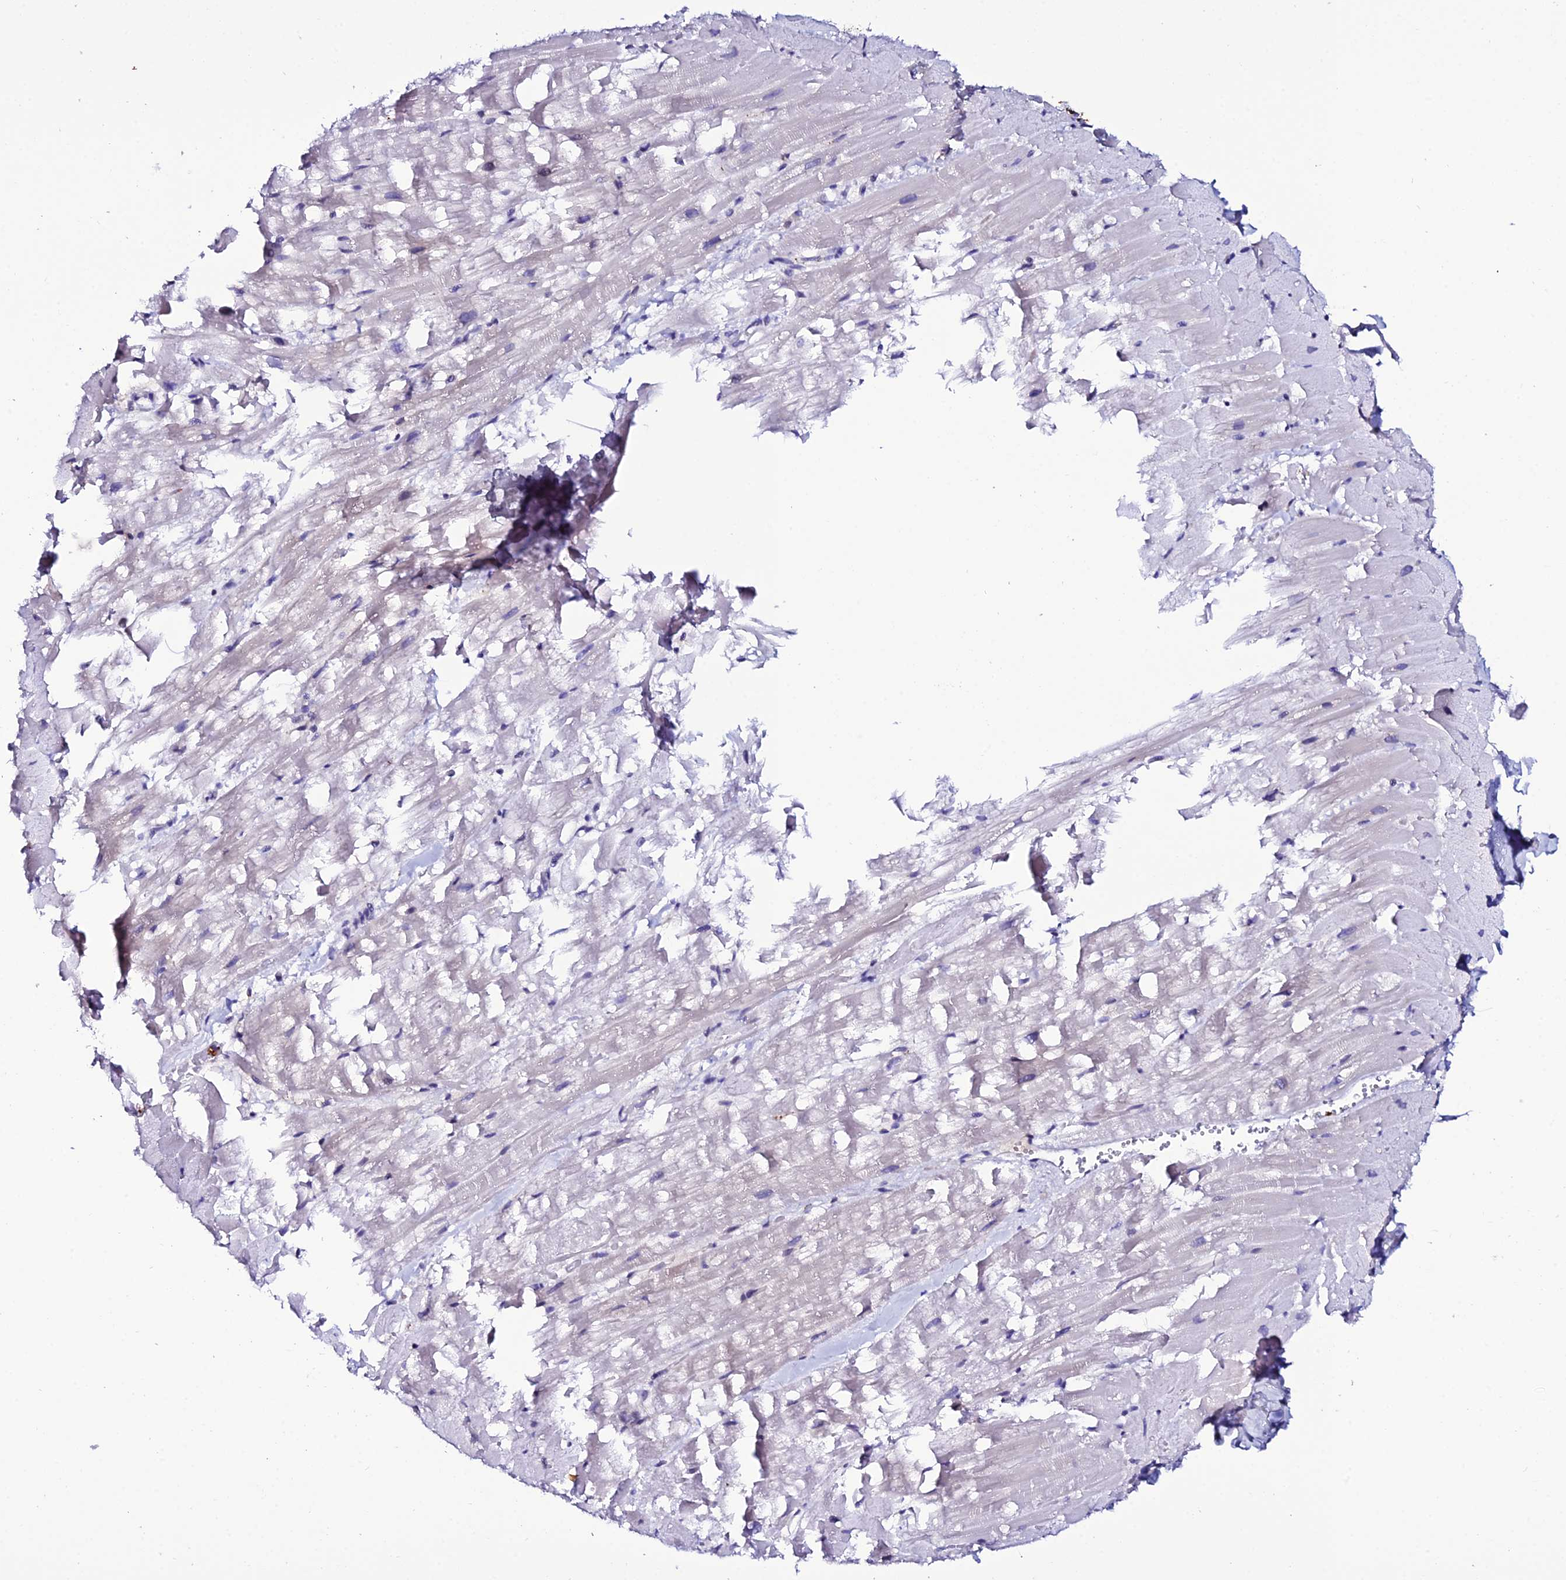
{"staining": {"intensity": "weak", "quantity": "<25%", "location": "nuclear"}, "tissue": "heart muscle", "cell_type": "Cardiomyocytes", "image_type": "normal", "snomed": [{"axis": "morphology", "description": "Normal tissue, NOS"}, {"axis": "topography", "description": "Heart"}], "caption": "This is an immunohistochemistry image of normal human heart muscle. There is no staining in cardiomyocytes.", "gene": "DEFB132", "patient": {"sex": "male", "age": 37}}